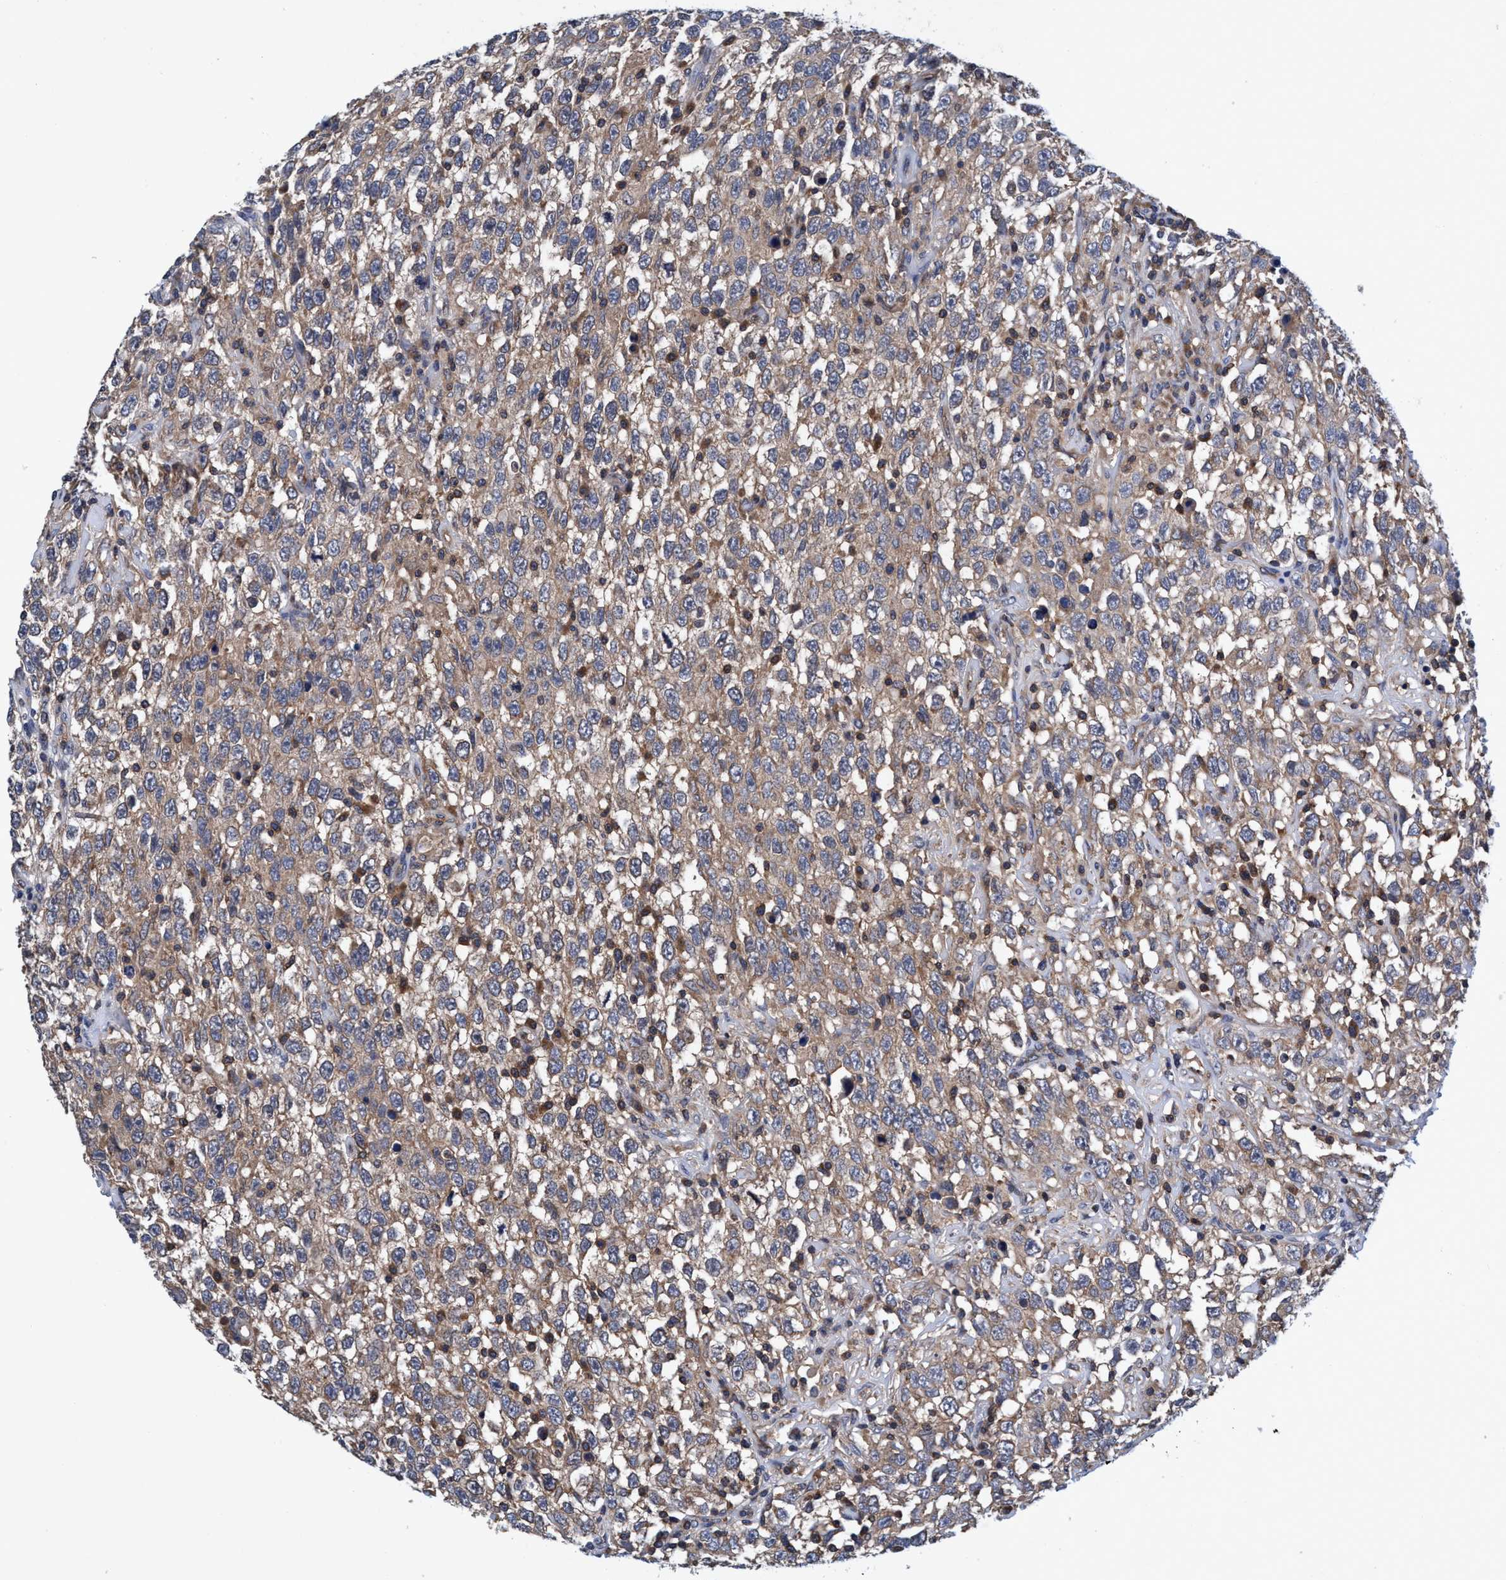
{"staining": {"intensity": "weak", "quantity": ">75%", "location": "cytoplasmic/membranous"}, "tissue": "testis cancer", "cell_type": "Tumor cells", "image_type": "cancer", "snomed": [{"axis": "morphology", "description": "Seminoma, NOS"}, {"axis": "topography", "description": "Testis"}], "caption": "Immunohistochemistry of seminoma (testis) shows low levels of weak cytoplasmic/membranous staining in about >75% of tumor cells.", "gene": "CALCOCO2", "patient": {"sex": "male", "age": 41}}